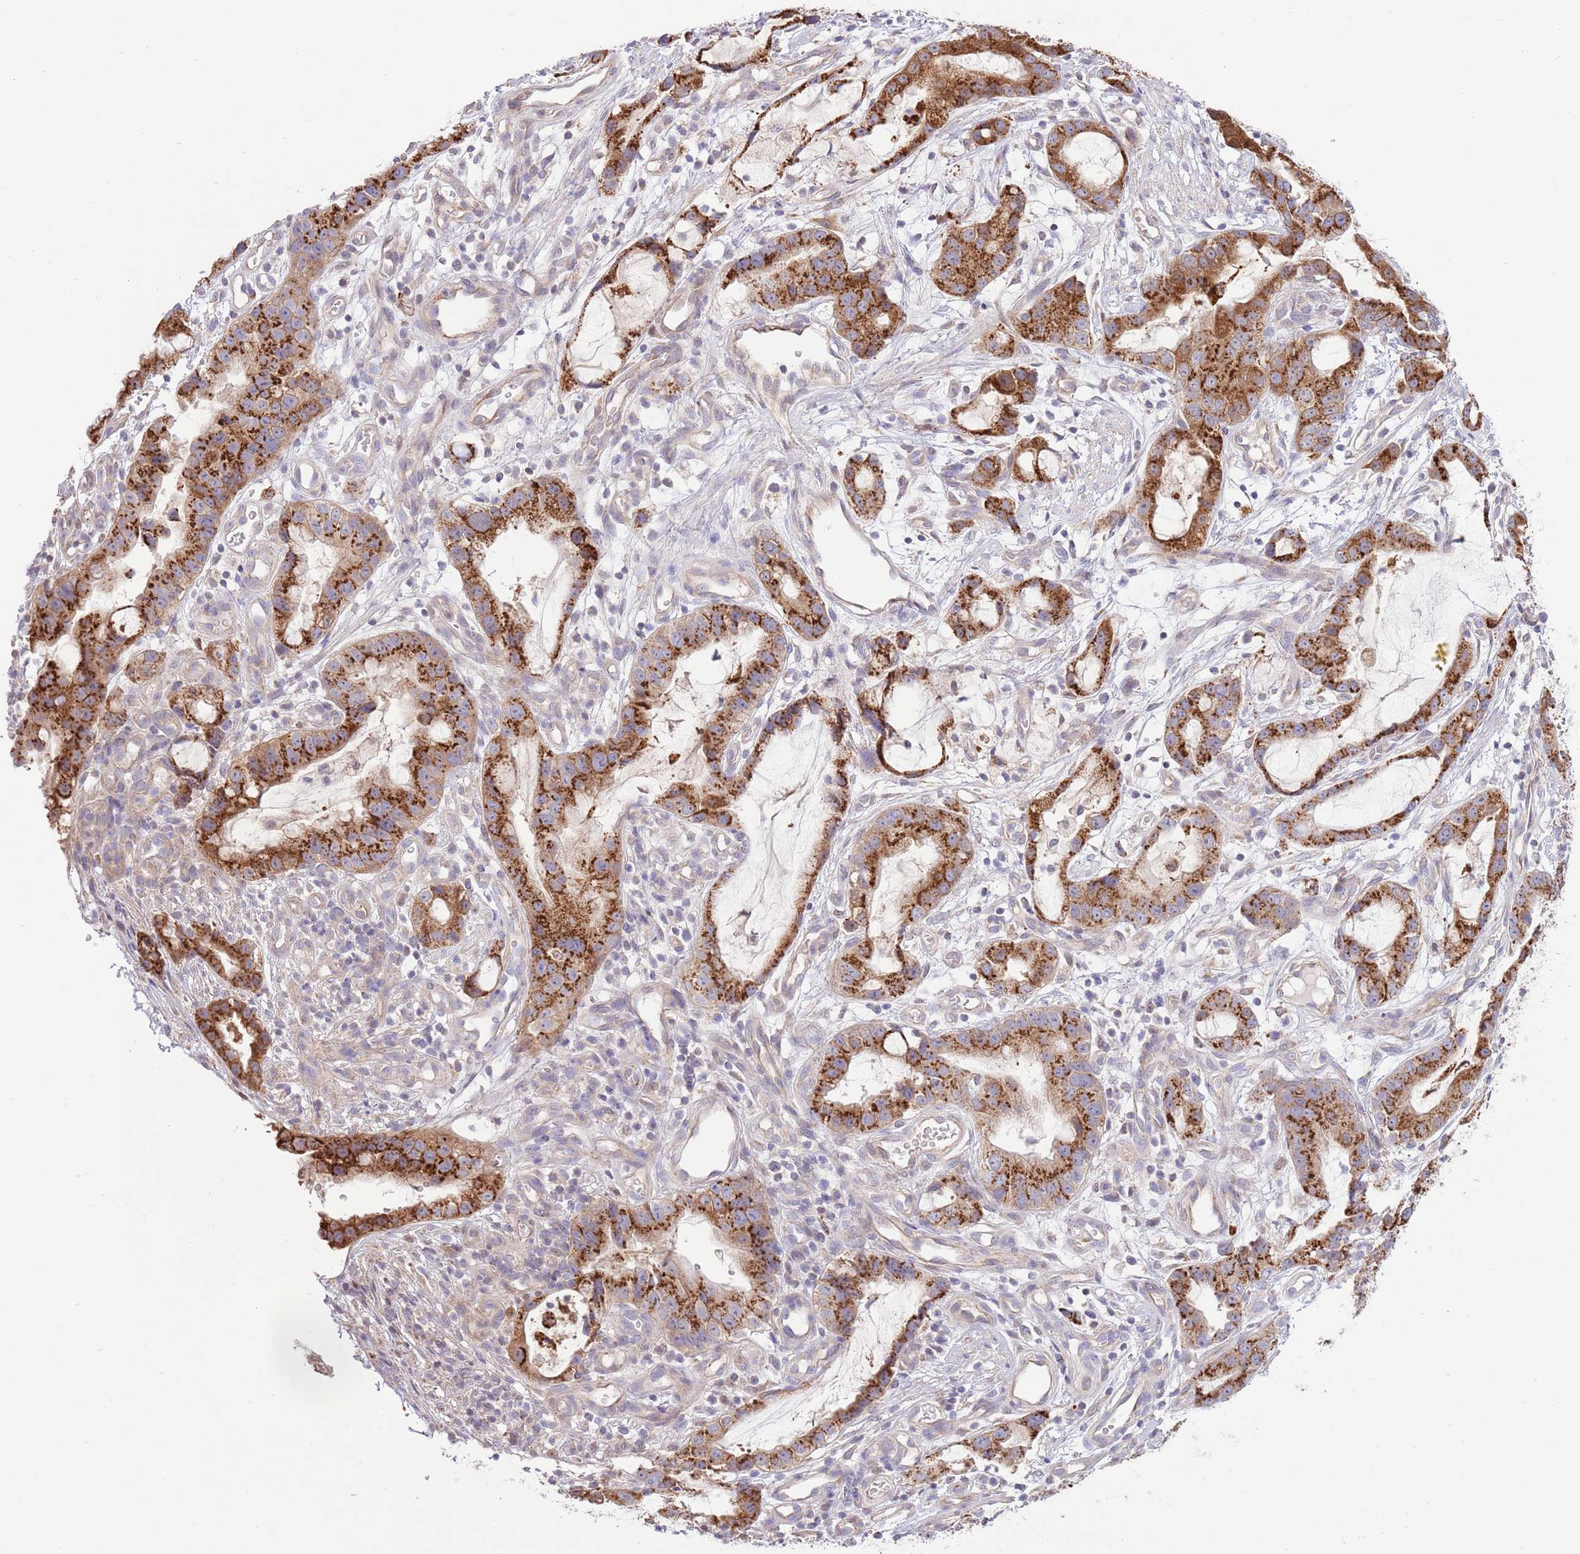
{"staining": {"intensity": "strong", "quantity": ">75%", "location": "cytoplasmic/membranous"}, "tissue": "stomach cancer", "cell_type": "Tumor cells", "image_type": "cancer", "snomed": [{"axis": "morphology", "description": "Adenocarcinoma, NOS"}, {"axis": "topography", "description": "Stomach"}], "caption": "The micrograph reveals a brown stain indicating the presence of a protein in the cytoplasmic/membranous of tumor cells in adenocarcinoma (stomach).", "gene": "ARL2BP", "patient": {"sex": "male", "age": 55}}